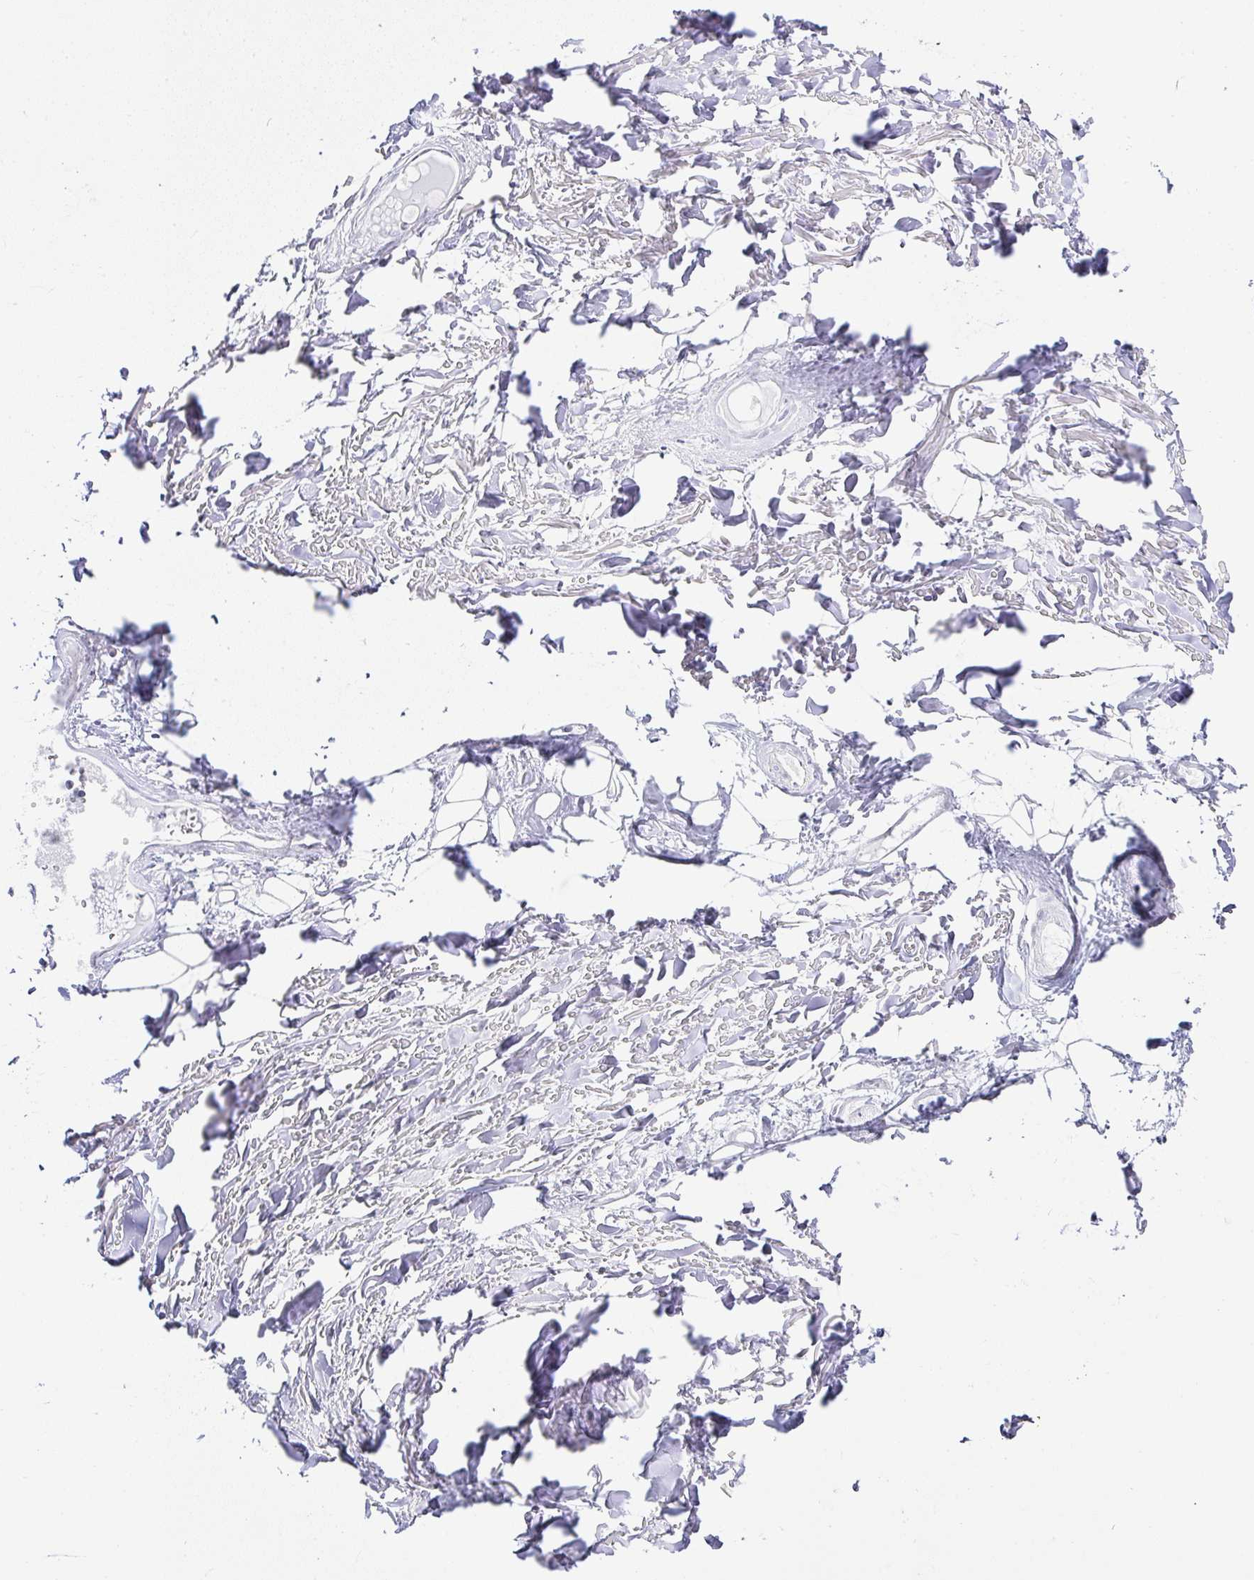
{"staining": {"intensity": "negative", "quantity": "none", "location": "none"}, "tissue": "adipose tissue", "cell_type": "Adipocytes", "image_type": "normal", "snomed": [{"axis": "morphology", "description": "Normal tissue, NOS"}, {"axis": "topography", "description": "Cartilage tissue"}], "caption": "This histopathology image is of benign adipose tissue stained with IHC to label a protein in brown with the nuclei are counter-stained blue. There is no positivity in adipocytes.", "gene": "SERPINB3", "patient": {"sex": "male", "age": 57}}